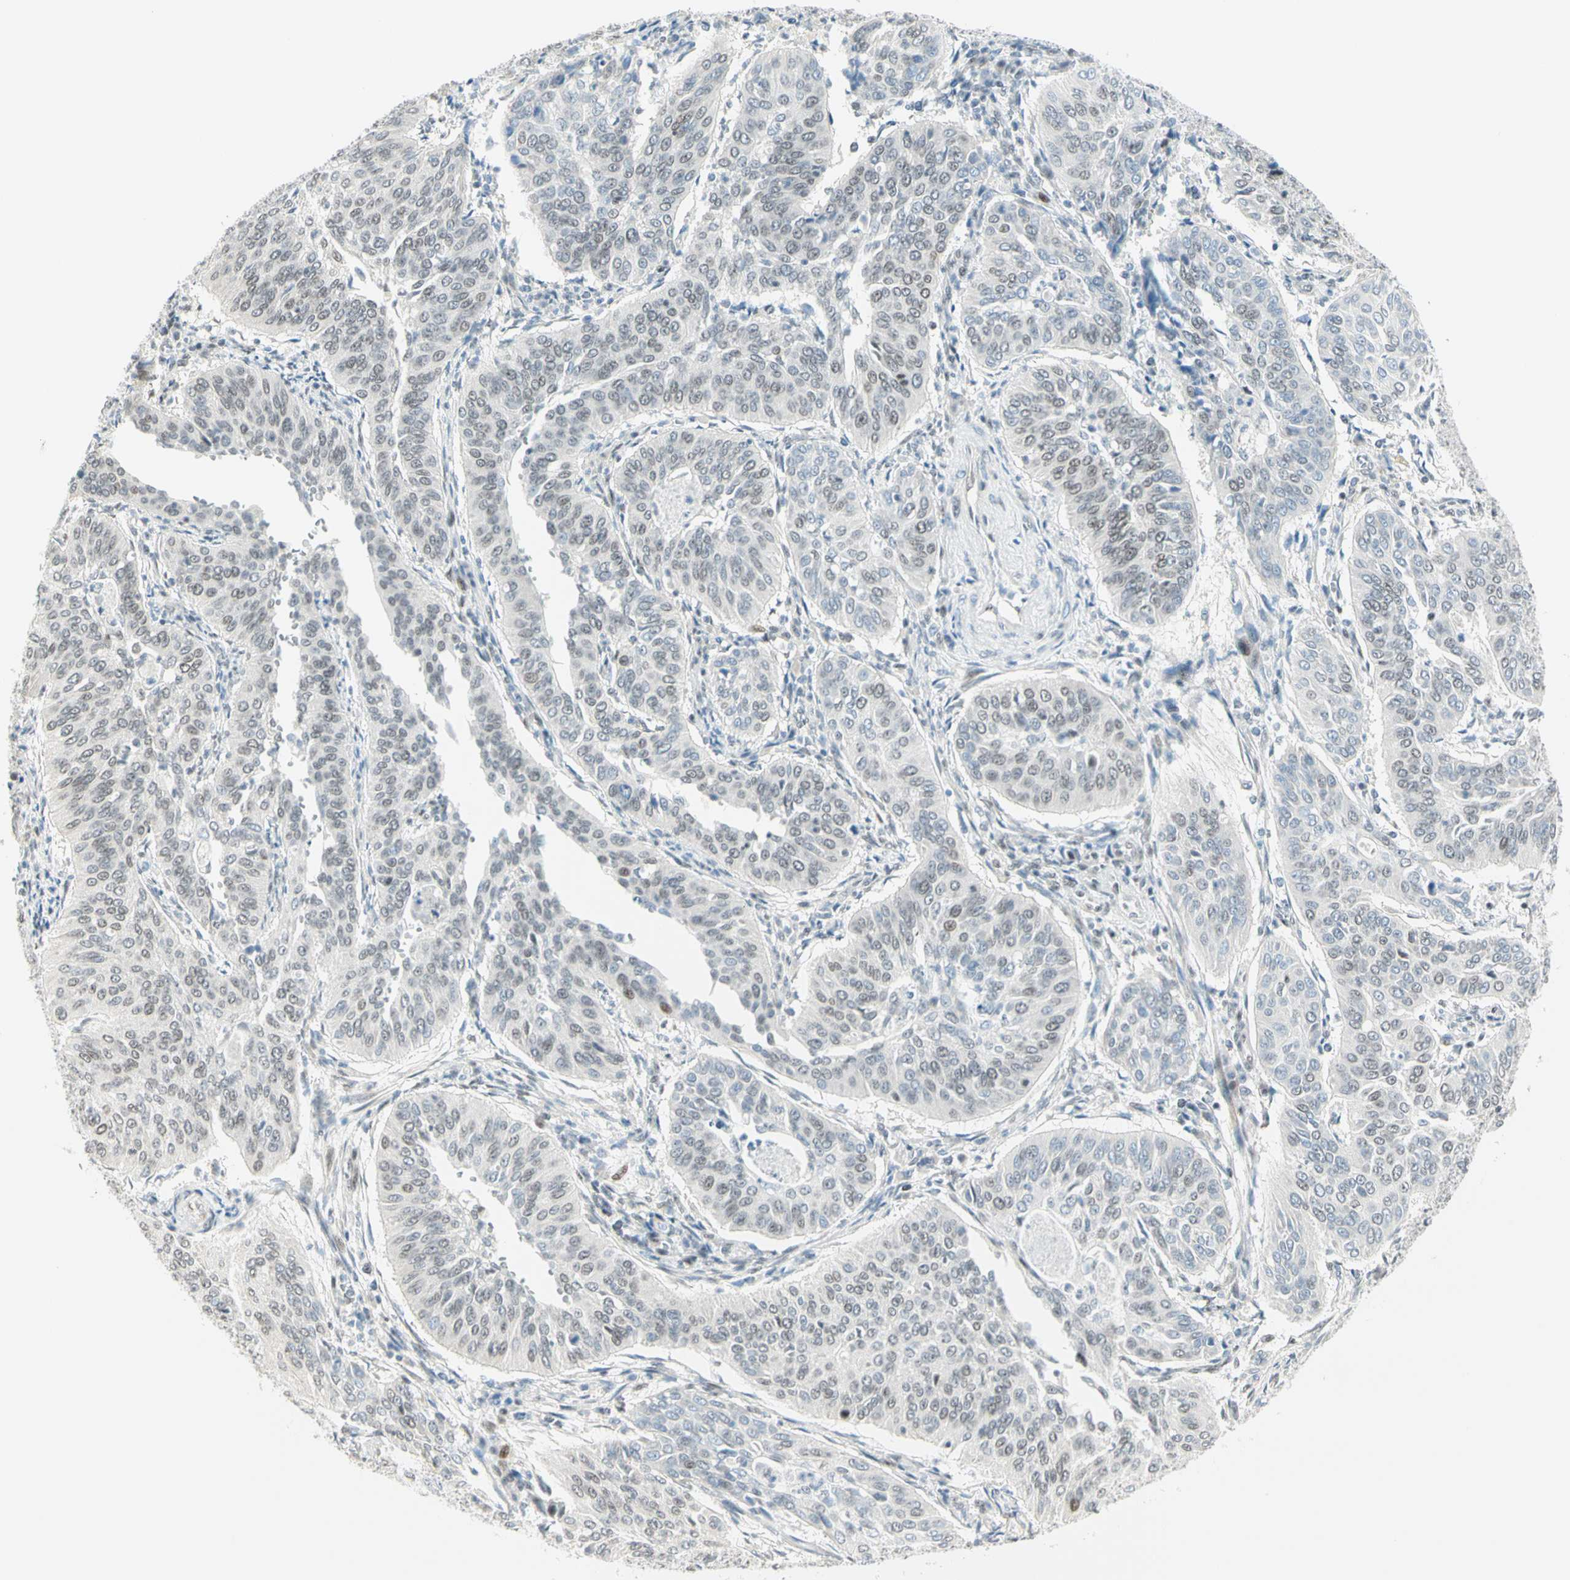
{"staining": {"intensity": "negative", "quantity": "none", "location": "none"}, "tissue": "cervical cancer", "cell_type": "Tumor cells", "image_type": "cancer", "snomed": [{"axis": "morphology", "description": "Squamous cell carcinoma, NOS"}, {"axis": "topography", "description": "Cervix"}], "caption": "This photomicrograph is of squamous cell carcinoma (cervical) stained with IHC to label a protein in brown with the nuclei are counter-stained blue. There is no positivity in tumor cells.", "gene": "PKNOX1", "patient": {"sex": "female", "age": 39}}